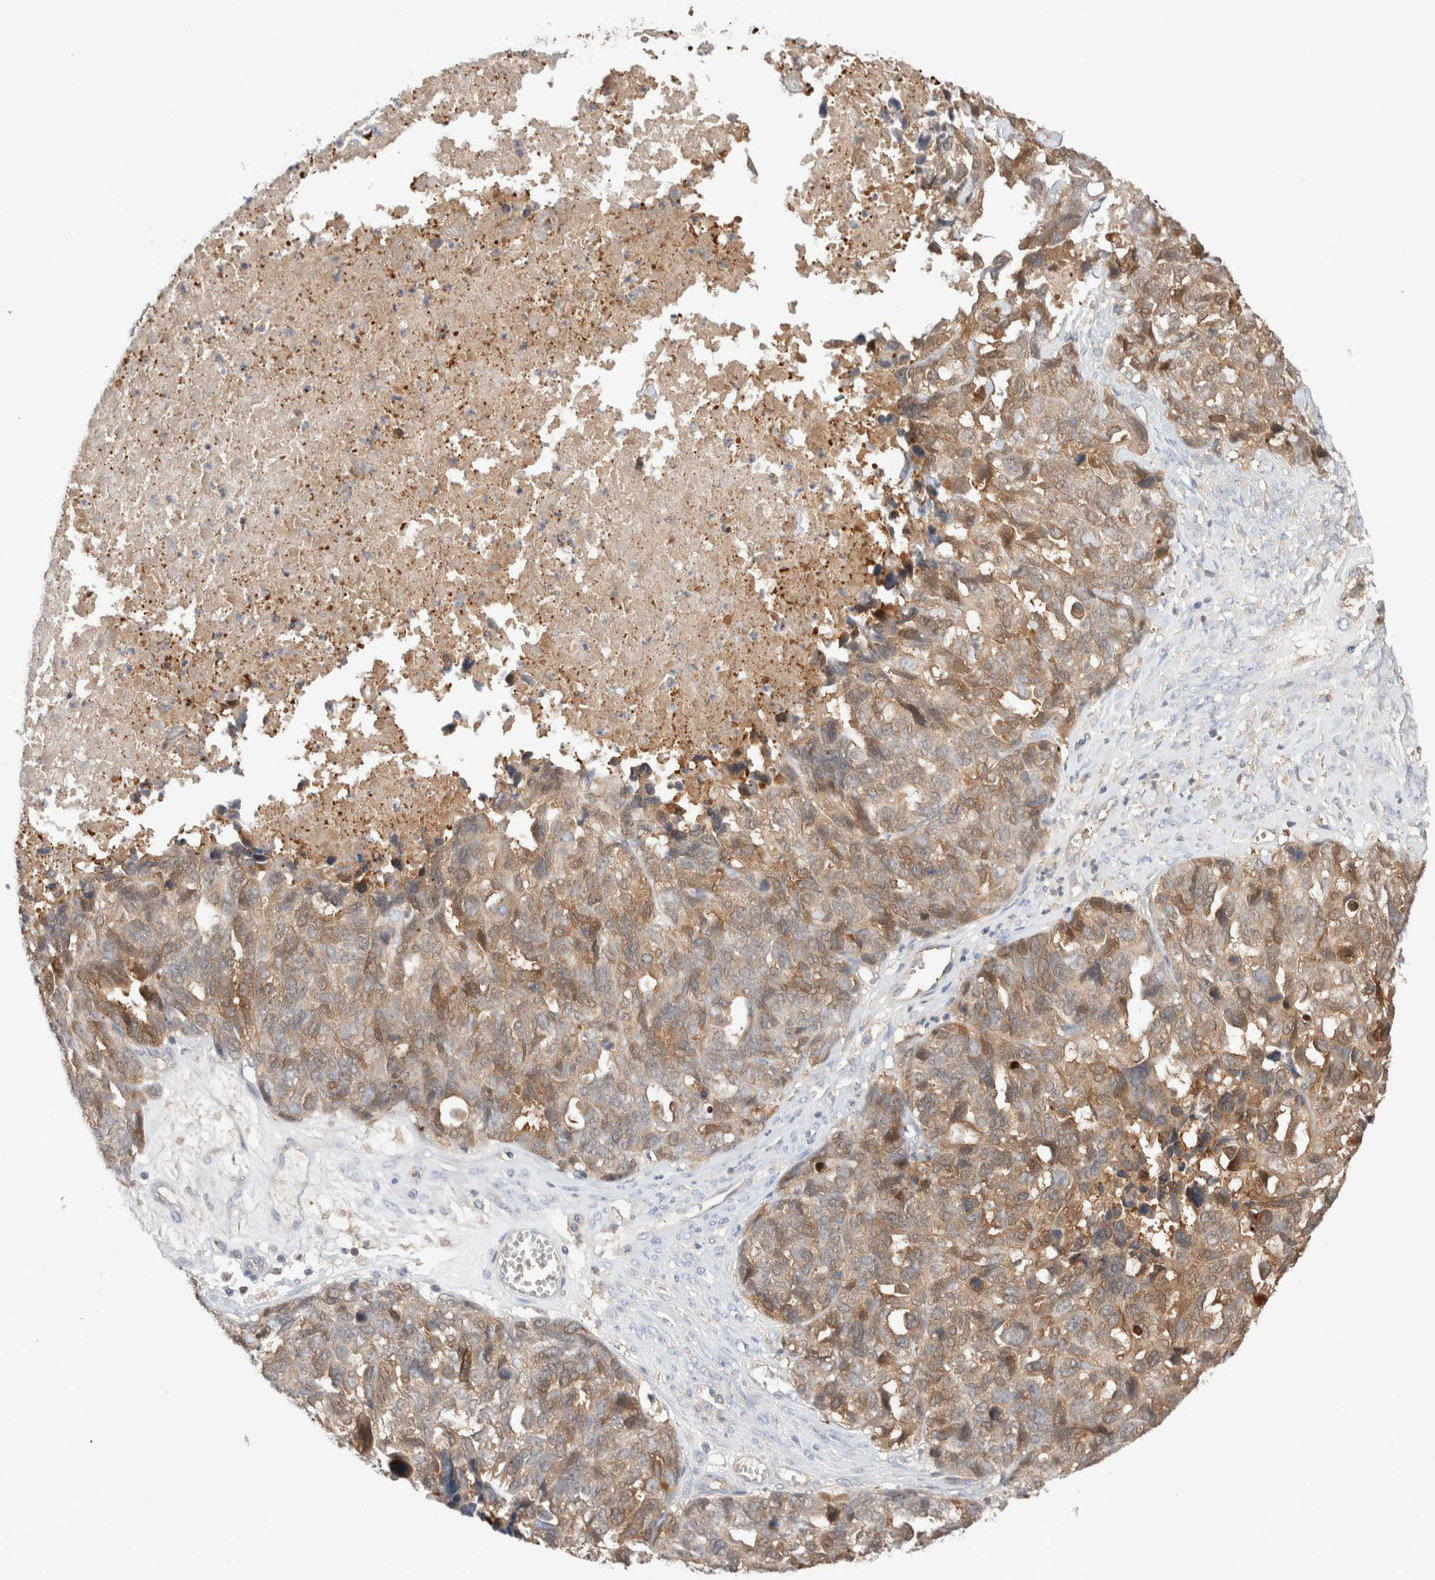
{"staining": {"intensity": "weak", "quantity": ">75%", "location": "cytoplasmic/membranous"}, "tissue": "ovarian cancer", "cell_type": "Tumor cells", "image_type": "cancer", "snomed": [{"axis": "morphology", "description": "Cystadenocarcinoma, serous, NOS"}, {"axis": "topography", "description": "Ovary"}], "caption": "Serous cystadenocarcinoma (ovarian) was stained to show a protein in brown. There is low levels of weak cytoplasmic/membranous expression in about >75% of tumor cells.", "gene": "KLHL14", "patient": {"sex": "female", "age": 79}}